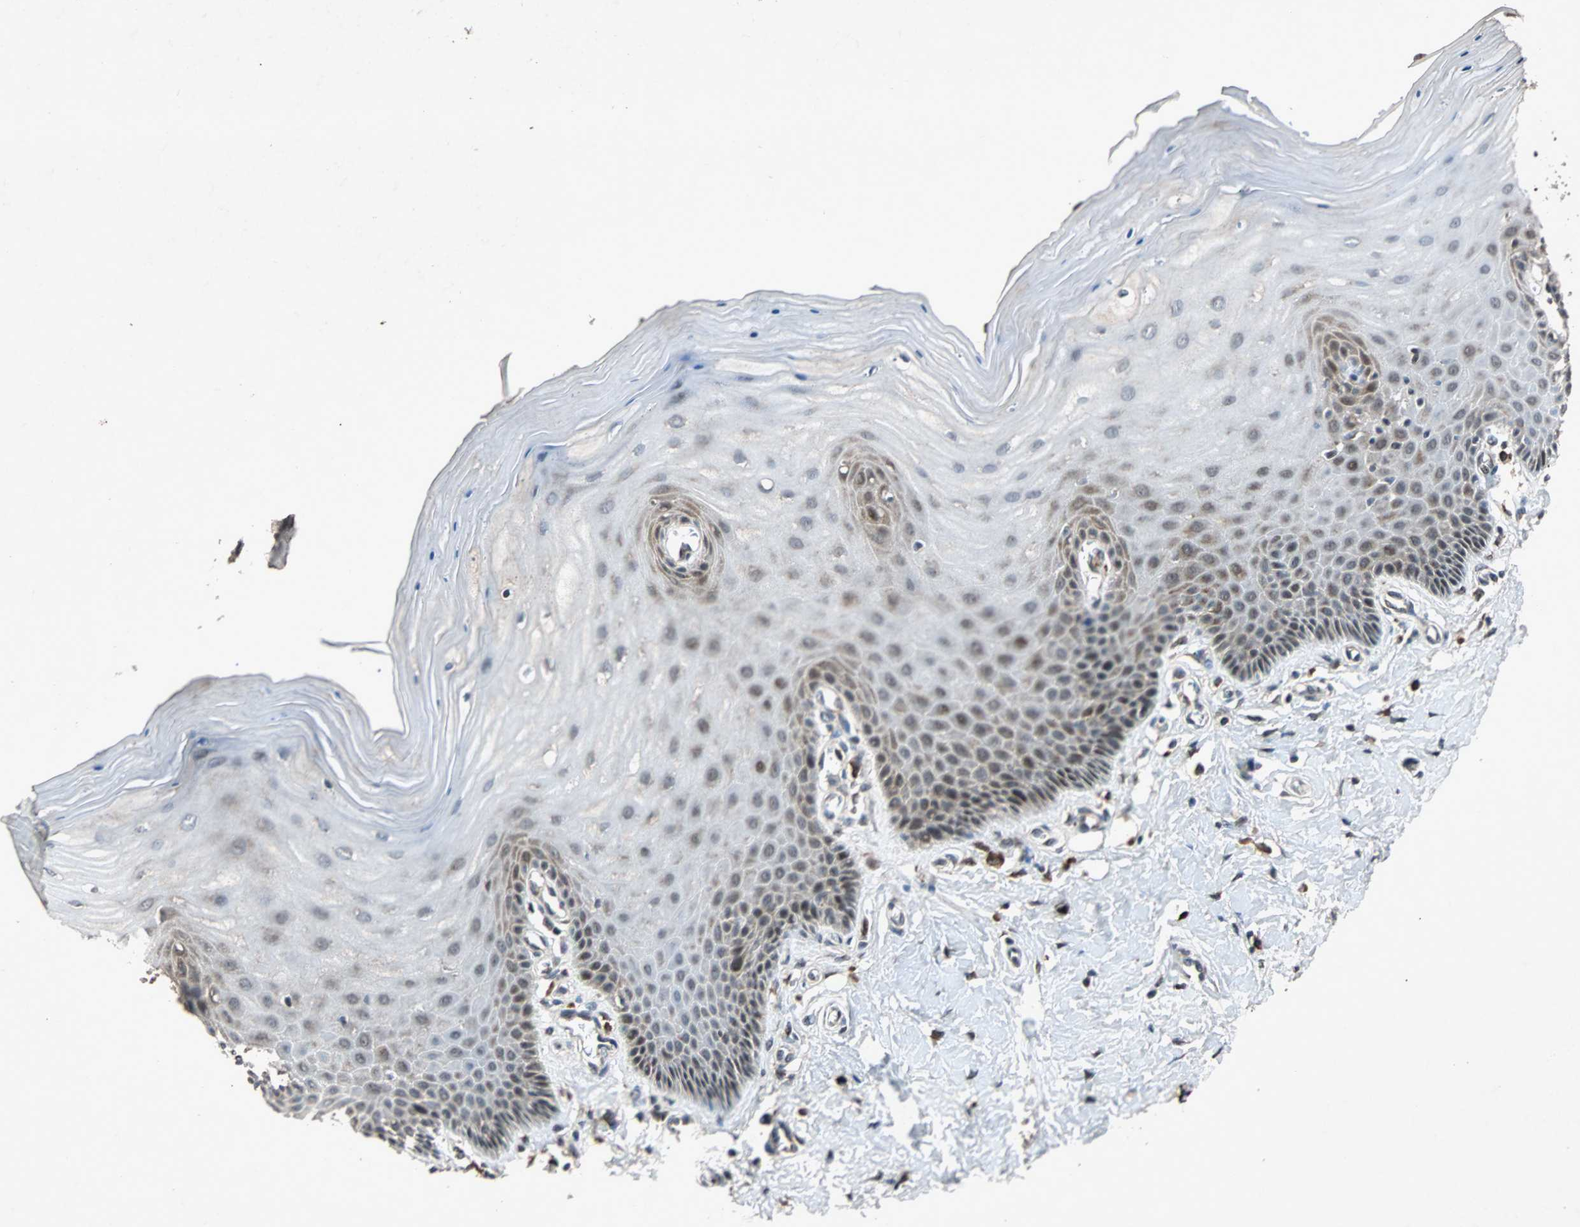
{"staining": {"intensity": "strong", "quantity": ">75%", "location": "cytoplasmic/membranous"}, "tissue": "cervix", "cell_type": "Glandular cells", "image_type": "normal", "snomed": [{"axis": "morphology", "description": "Normal tissue, NOS"}, {"axis": "topography", "description": "Cervix"}], "caption": "A high-resolution photomicrograph shows IHC staining of benign cervix, which displays strong cytoplasmic/membranous staining in about >75% of glandular cells.", "gene": "USP31", "patient": {"sex": "female", "age": 55}}